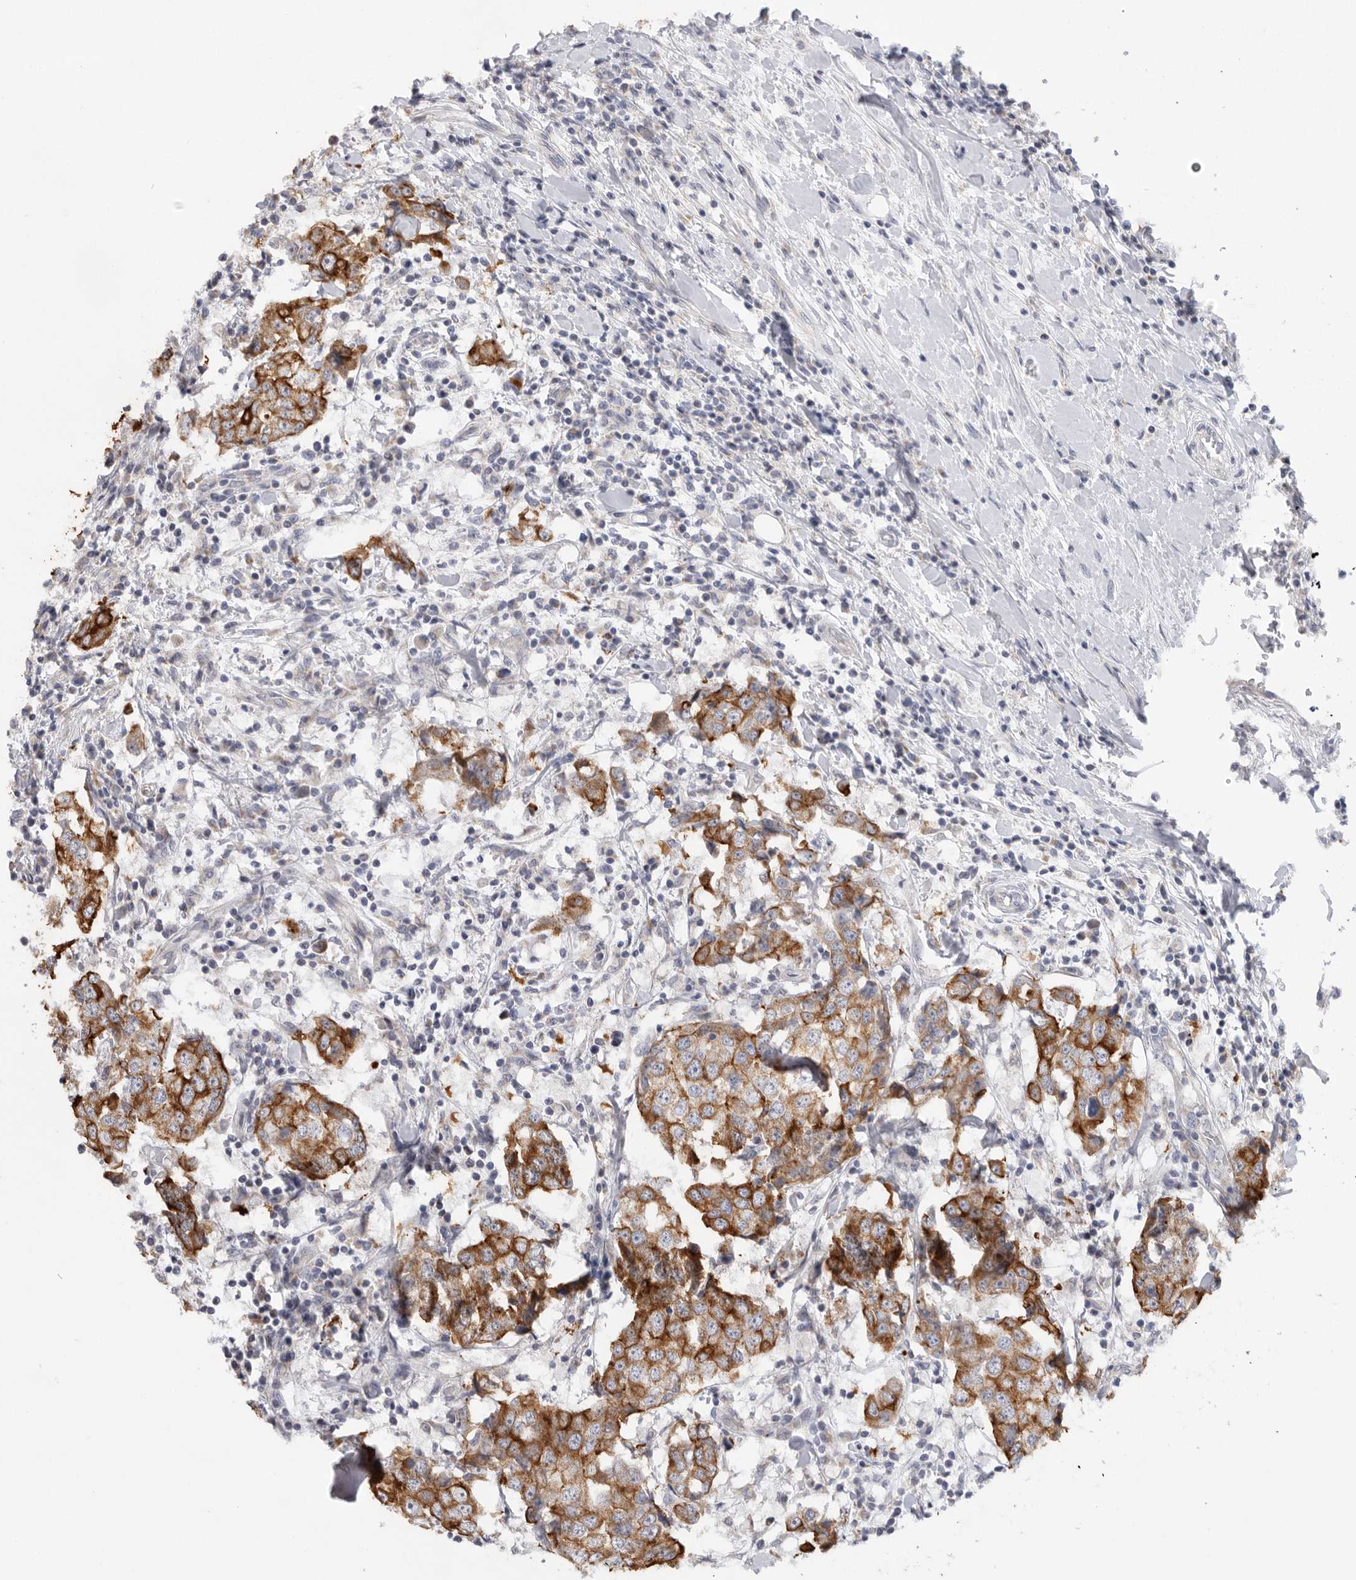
{"staining": {"intensity": "strong", "quantity": ">75%", "location": "cytoplasmic/membranous"}, "tissue": "breast cancer", "cell_type": "Tumor cells", "image_type": "cancer", "snomed": [{"axis": "morphology", "description": "Duct carcinoma"}, {"axis": "topography", "description": "Breast"}], "caption": "Approximately >75% of tumor cells in breast infiltrating ductal carcinoma exhibit strong cytoplasmic/membranous protein positivity as visualized by brown immunohistochemical staining.", "gene": "MTFR1L", "patient": {"sex": "female", "age": 27}}